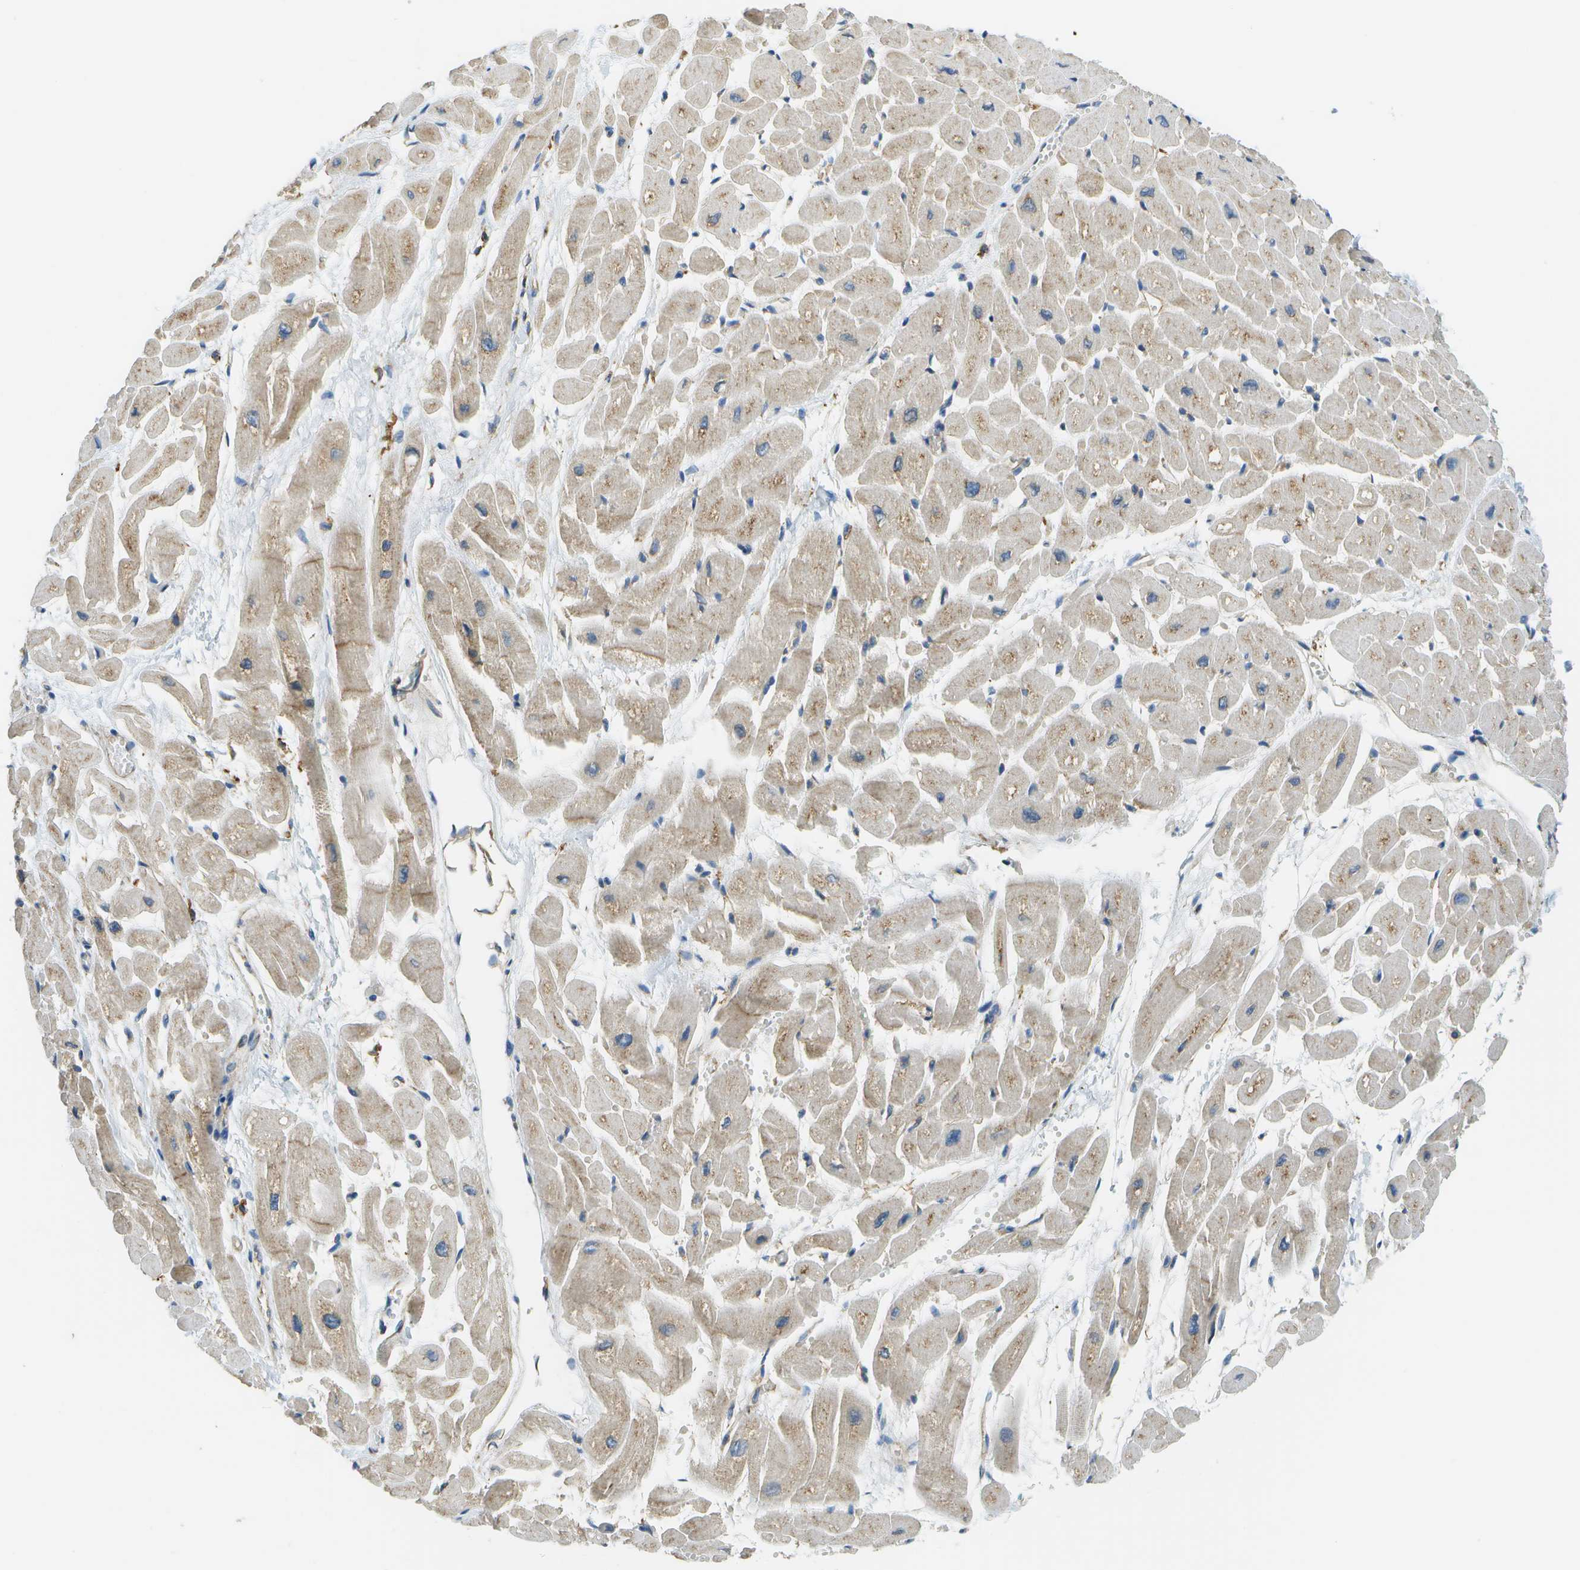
{"staining": {"intensity": "weak", "quantity": ">75%", "location": "cytoplasmic/membranous"}, "tissue": "heart muscle", "cell_type": "Cardiomyocytes", "image_type": "normal", "snomed": [{"axis": "morphology", "description": "Normal tissue, NOS"}, {"axis": "topography", "description": "Heart"}], "caption": "Immunohistochemistry (IHC) photomicrograph of unremarkable heart muscle: human heart muscle stained using IHC exhibits low levels of weak protein expression localized specifically in the cytoplasmic/membranous of cardiomyocytes, appearing as a cytoplasmic/membranous brown color.", "gene": "CLTC", "patient": {"sex": "male", "age": 45}}